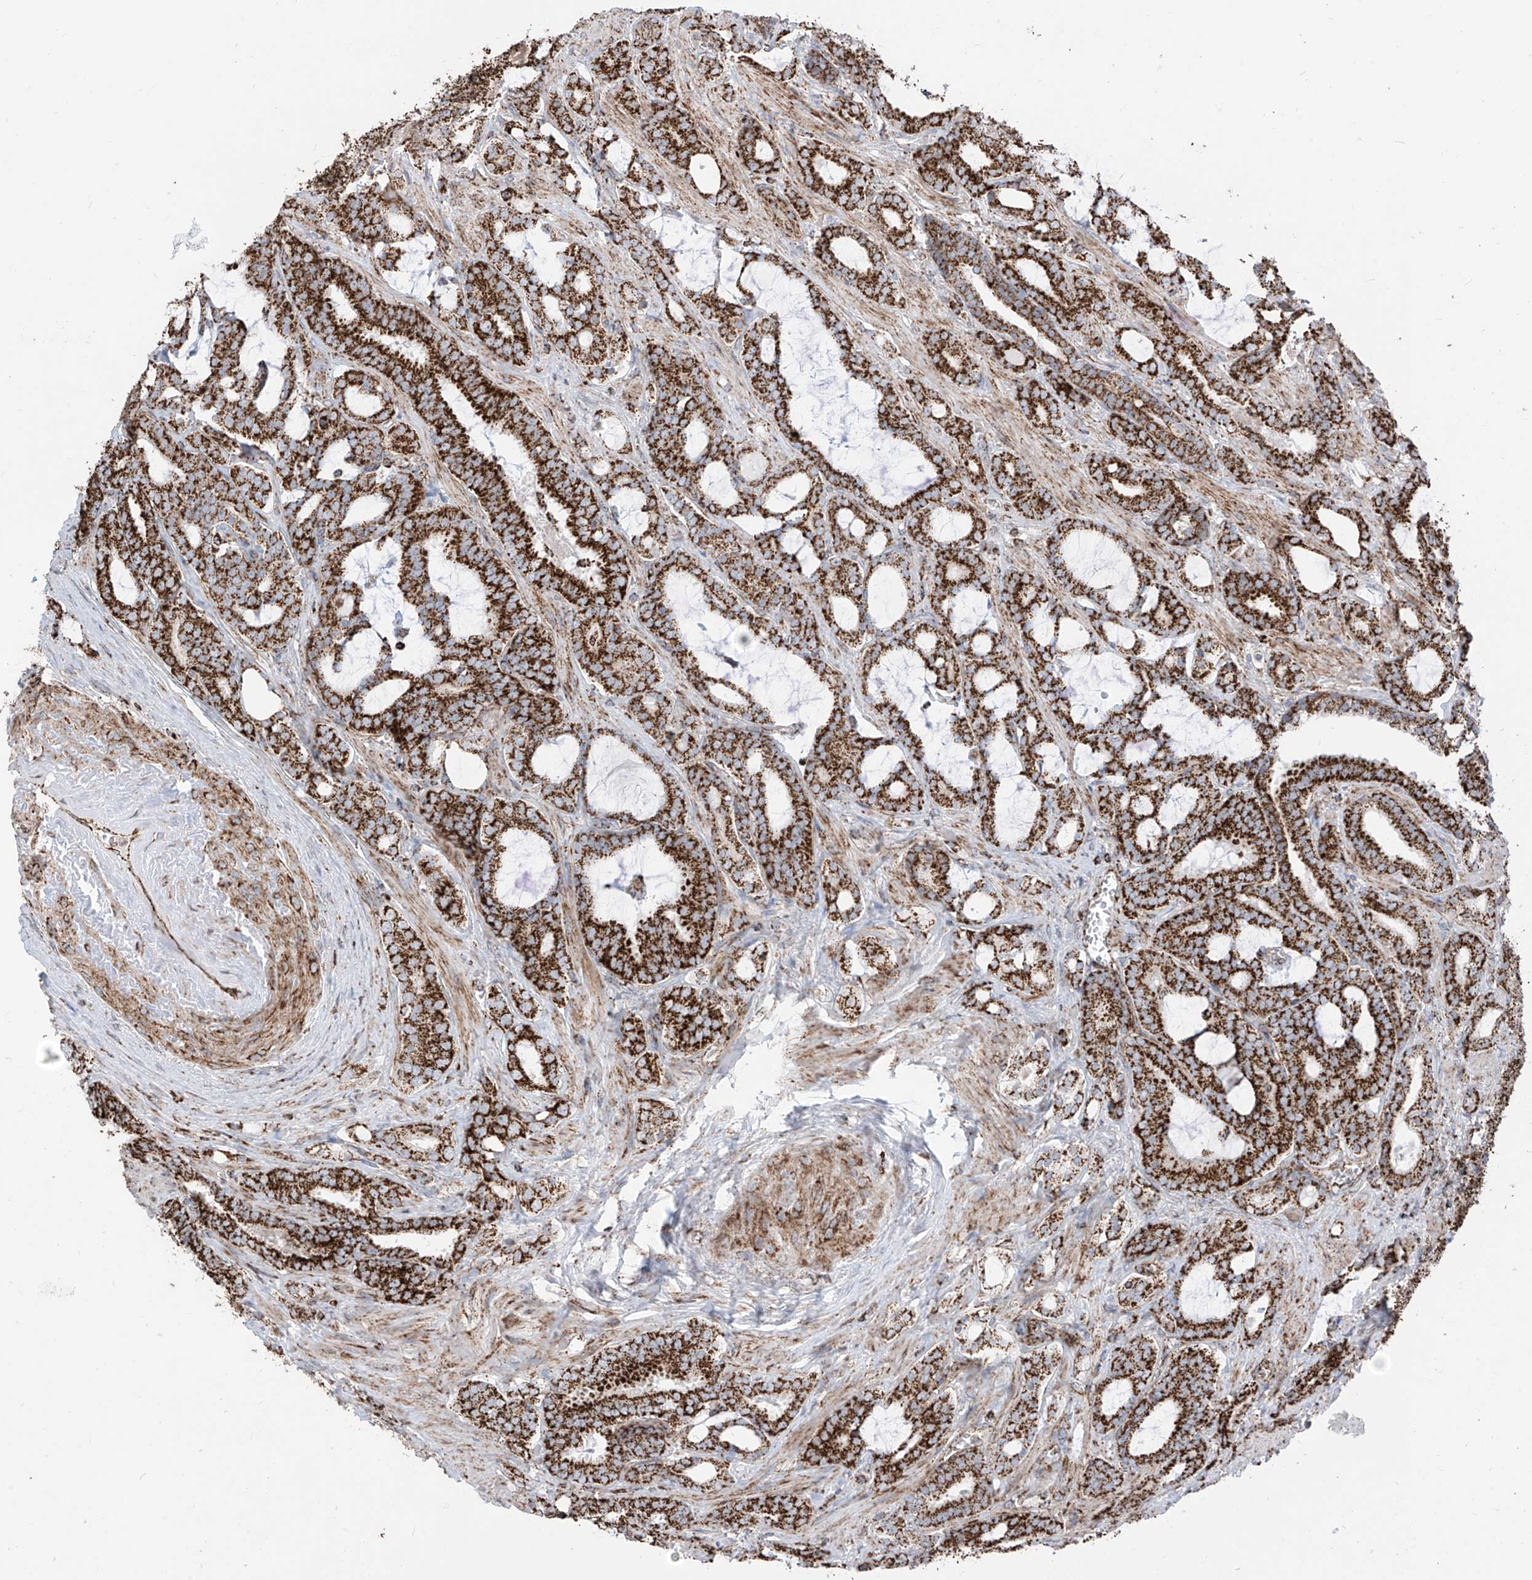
{"staining": {"intensity": "strong", "quantity": ">75%", "location": "cytoplasmic/membranous"}, "tissue": "prostate cancer", "cell_type": "Tumor cells", "image_type": "cancer", "snomed": [{"axis": "morphology", "description": "Adenocarcinoma, High grade"}, {"axis": "topography", "description": "Prostate and seminal vesicle, NOS"}], "caption": "Strong cytoplasmic/membranous staining for a protein is present in approximately >75% of tumor cells of prostate cancer using immunohistochemistry.", "gene": "COX5B", "patient": {"sex": "male", "age": 67}}